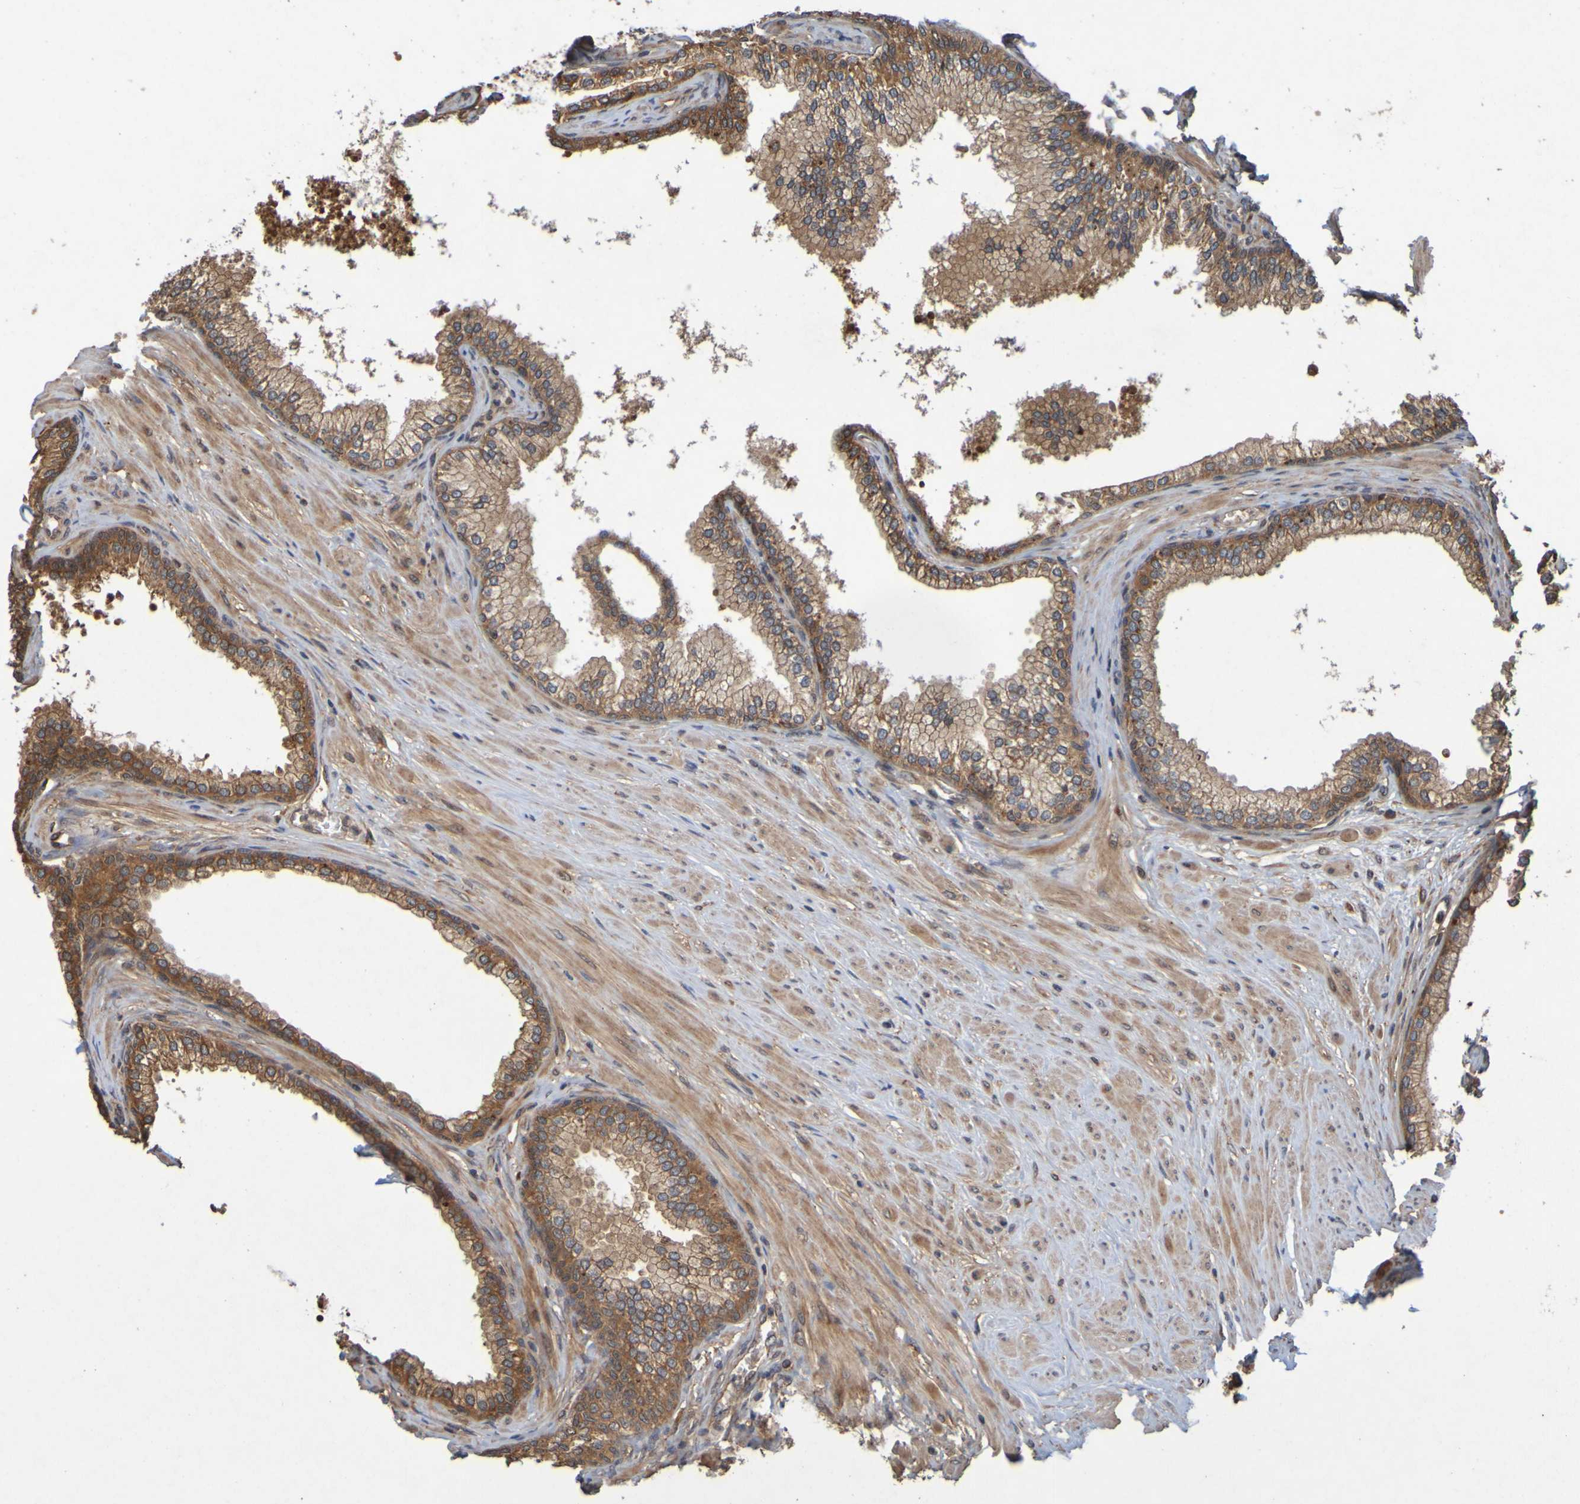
{"staining": {"intensity": "moderate", "quantity": ">75%", "location": "cytoplasmic/membranous"}, "tissue": "prostate", "cell_type": "Glandular cells", "image_type": "normal", "snomed": [{"axis": "morphology", "description": "Normal tissue, NOS"}, {"axis": "morphology", "description": "Urothelial carcinoma, Low grade"}, {"axis": "topography", "description": "Urinary bladder"}, {"axis": "topography", "description": "Prostate"}], "caption": "Moderate cytoplasmic/membranous protein positivity is appreciated in about >75% of glandular cells in prostate. Using DAB (3,3'-diaminobenzidine) (brown) and hematoxylin (blue) stains, captured at high magnification using brightfield microscopy.", "gene": "OCRL", "patient": {"sex": "male", "age": 60}}